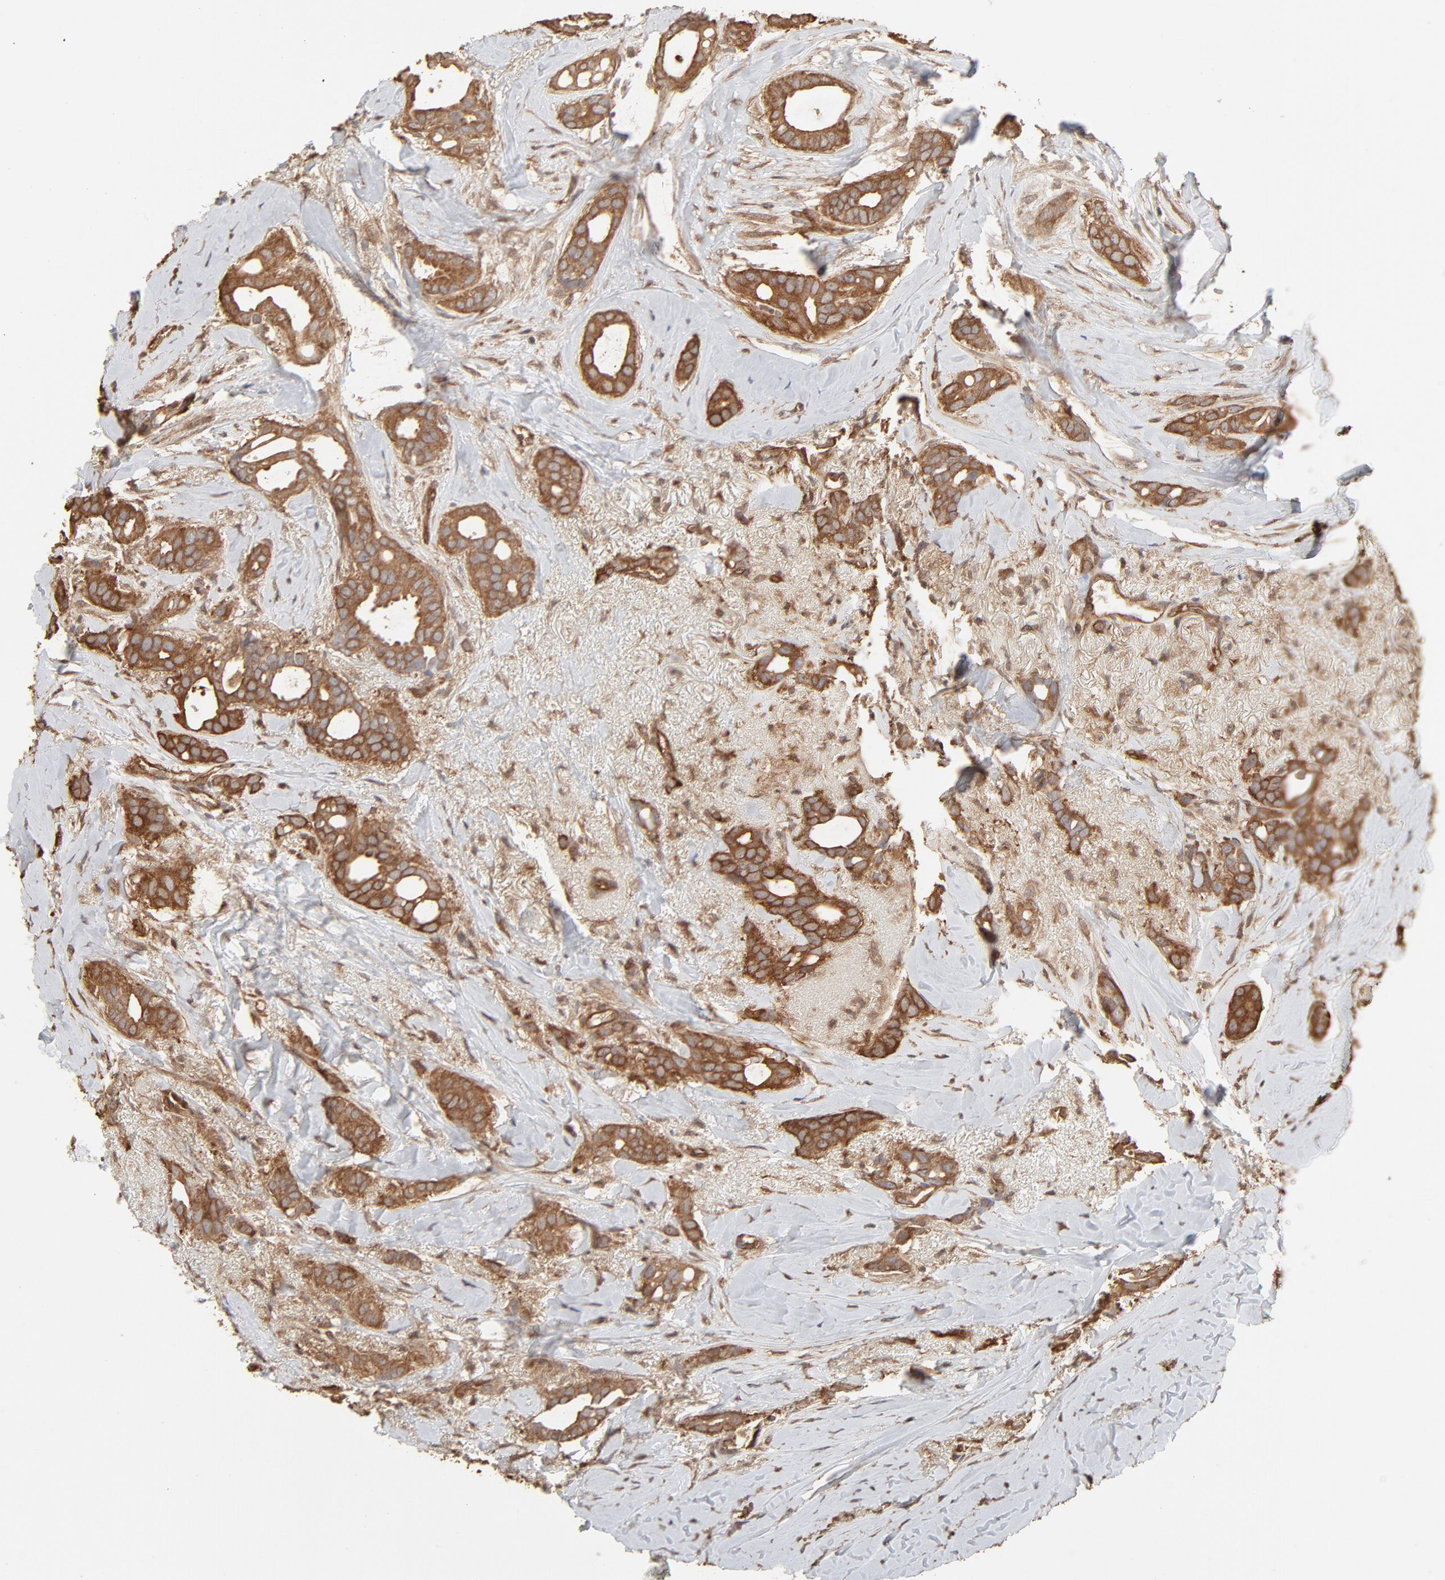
{"staining": {"intensity": "moderate", "quantity": ">75%", "location": "cytoplasmic/membranous"}, "tissue": "breast cancer", "cell_type": "Tumor cells", "image_type": "cancer", "snomed": [{"axis": "morphology", "description": "Duct carcinoma"}, {"axis": "topography", "description": "Breast"}], "caption": "High-magnification brightfield microscopy of breast cancer stained with DAB (3,3'-diaminobenzidine) (brown) and counterstained with hematoxylin (blue). tumor cells exhibit moderate cytoplasmic/membranous positivity is present in approximately>75% of cells.", "gene": "PPP2CA", "patient": {"sex": "female", "age": 54}}